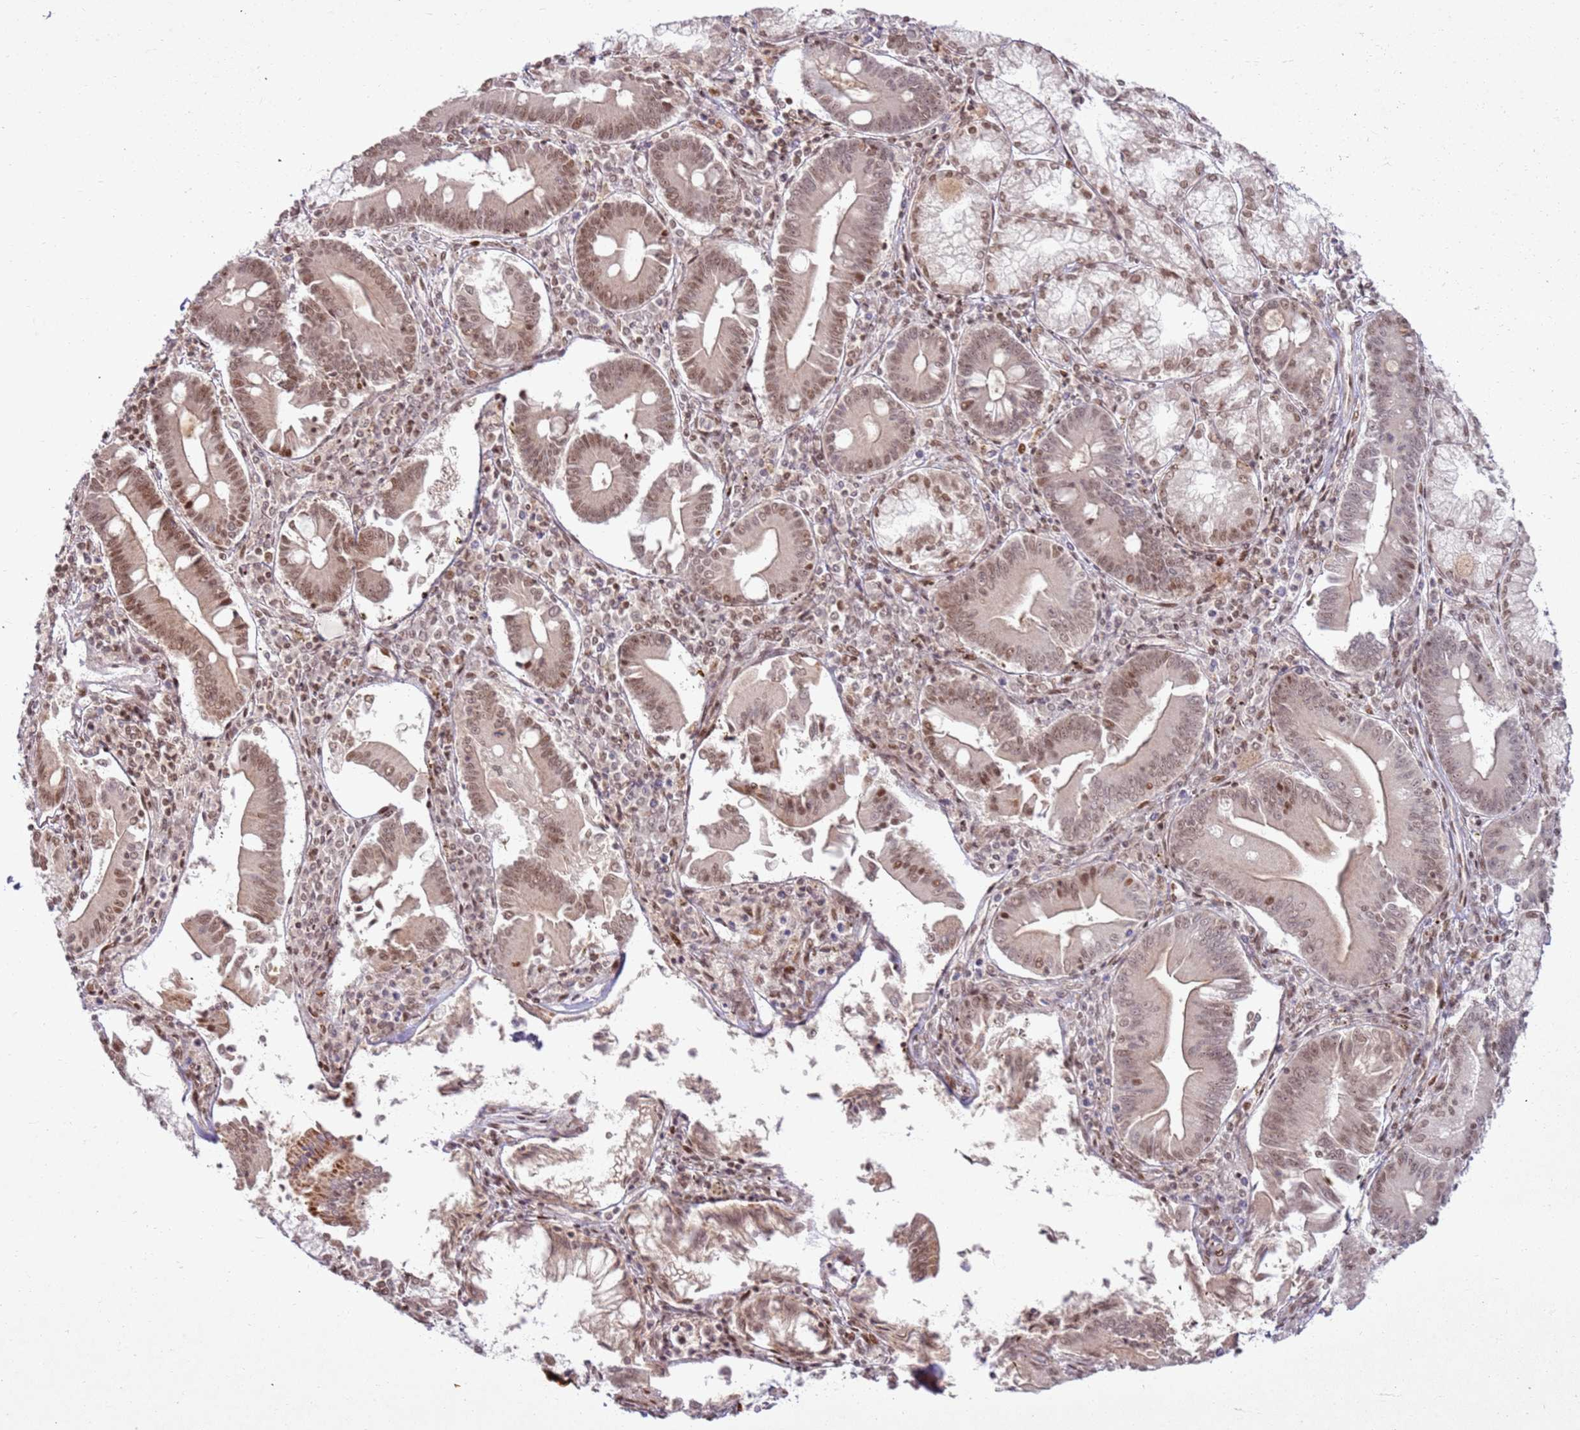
{"staining": {"intensity": "moderate", "quantity": ">75%", "location": "nuclear"}, "tissue": "pancreatic cancer", "cell_type": "Tumor cells", "image_type": "cancer", "snomed": [{"axis": "morphology", "description": "Adenocarcinoma, NOS"}, {"axis": "topography", "description": "Pancreas"}], "caption": "Approximately >75% of tumor cells in human pancreatic adenocarcinoma demonstrate moderate nuclear protein positivity as visualized by brown immunohistochemical staining.", "gene": "KLHL36", "patient": {"sex": "female", "age": 50}}